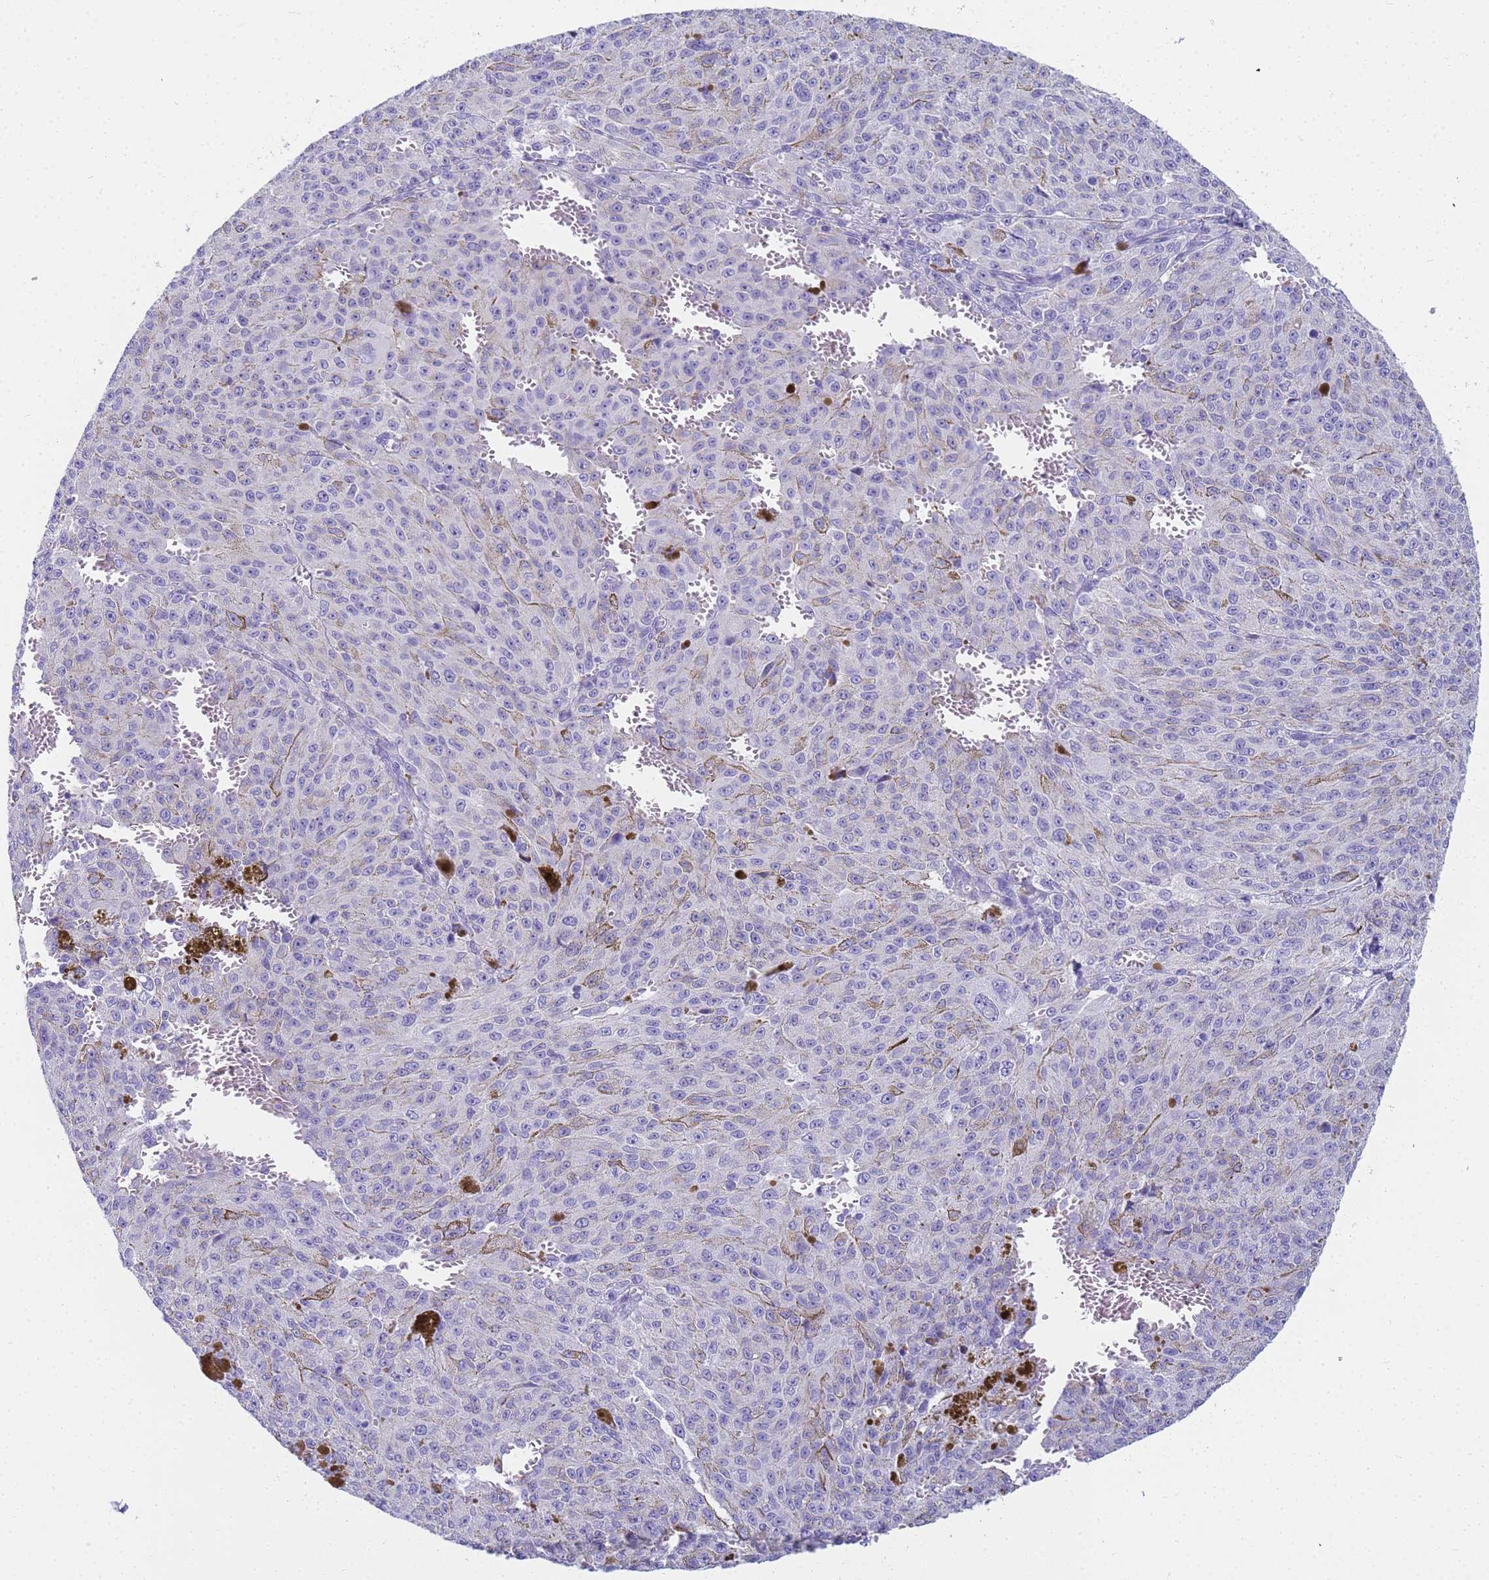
{"staining": {"intensity": "negative", "quantity": "none", "location": "none"}, "tissue": "melanoma", "cell_type": "Tumor cells", "image_type": "cancer", "snomed": [{"axis": "morphology", "description": "Malignant melanoma, NOS"}, {"axis": "topography", "description": "Skin"}], "caption": "An image of malignant melanoma stained for a protein reveals no brown staining in tumor cells.", "gene": "RNASE2", "patient": {"sex": "female", "age": 52}}